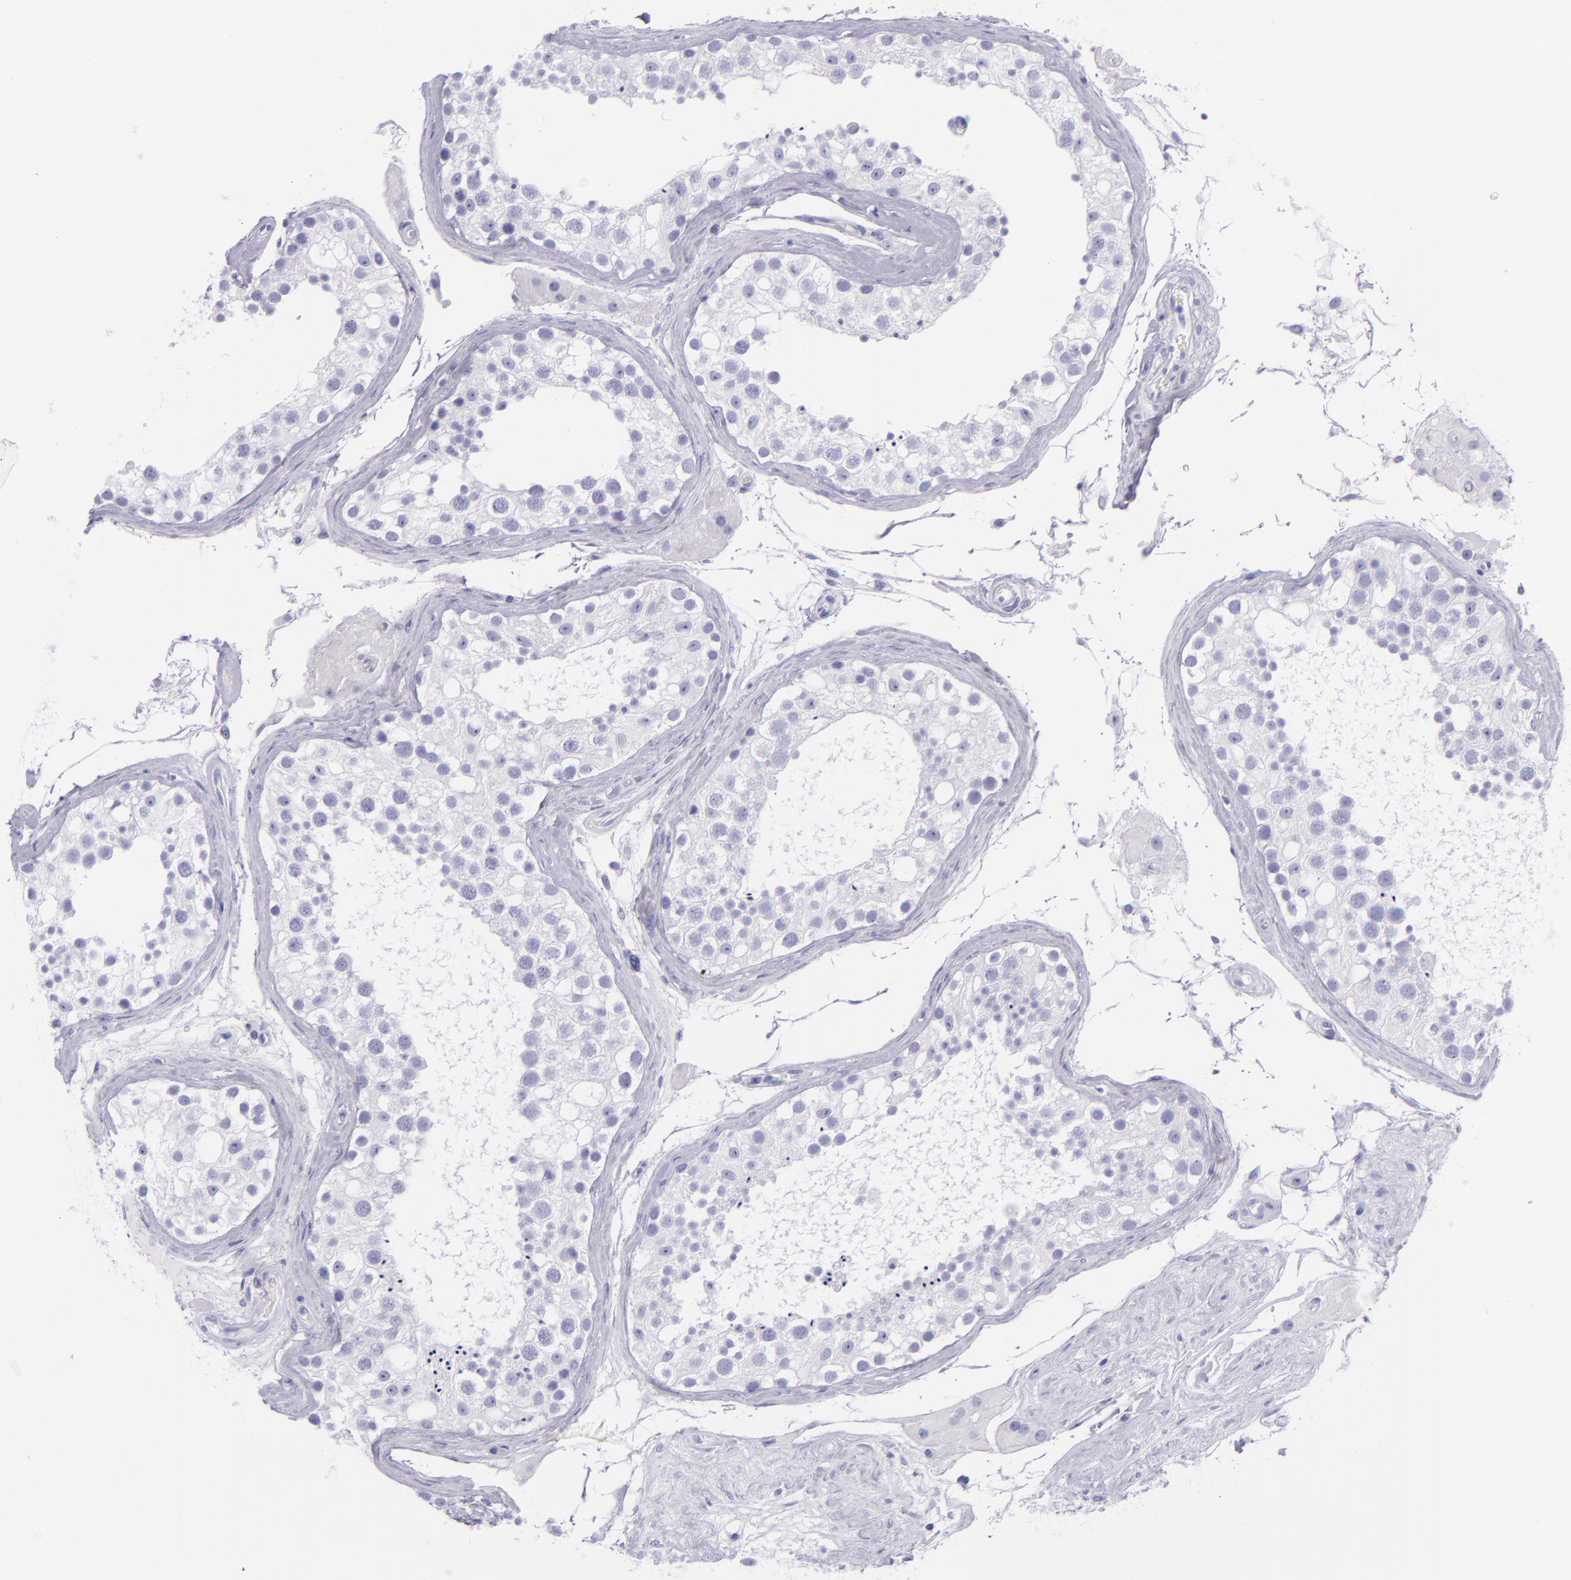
{"staining": {"intensity": "negative", "quantity": "none", "location": "none"}, "tissue": "testis", "cell_type": "Cells in seminiferous ducts", "image_type": "normal", "snomed": [{"axis": "morphology", "description": "Normal tissue, NOS"}, {"axis": "topography", "description": "Testis"}], "caption": "Immunohistochemistry photomicrograph of normal testis: human testis stained with DAB (3,3'-diaminobenzidine) demonstrates no significant protein expression in cells in seminiferous ducts.", "gene": "SFTPB", "patient": {"sex": "male", "age": 68}}